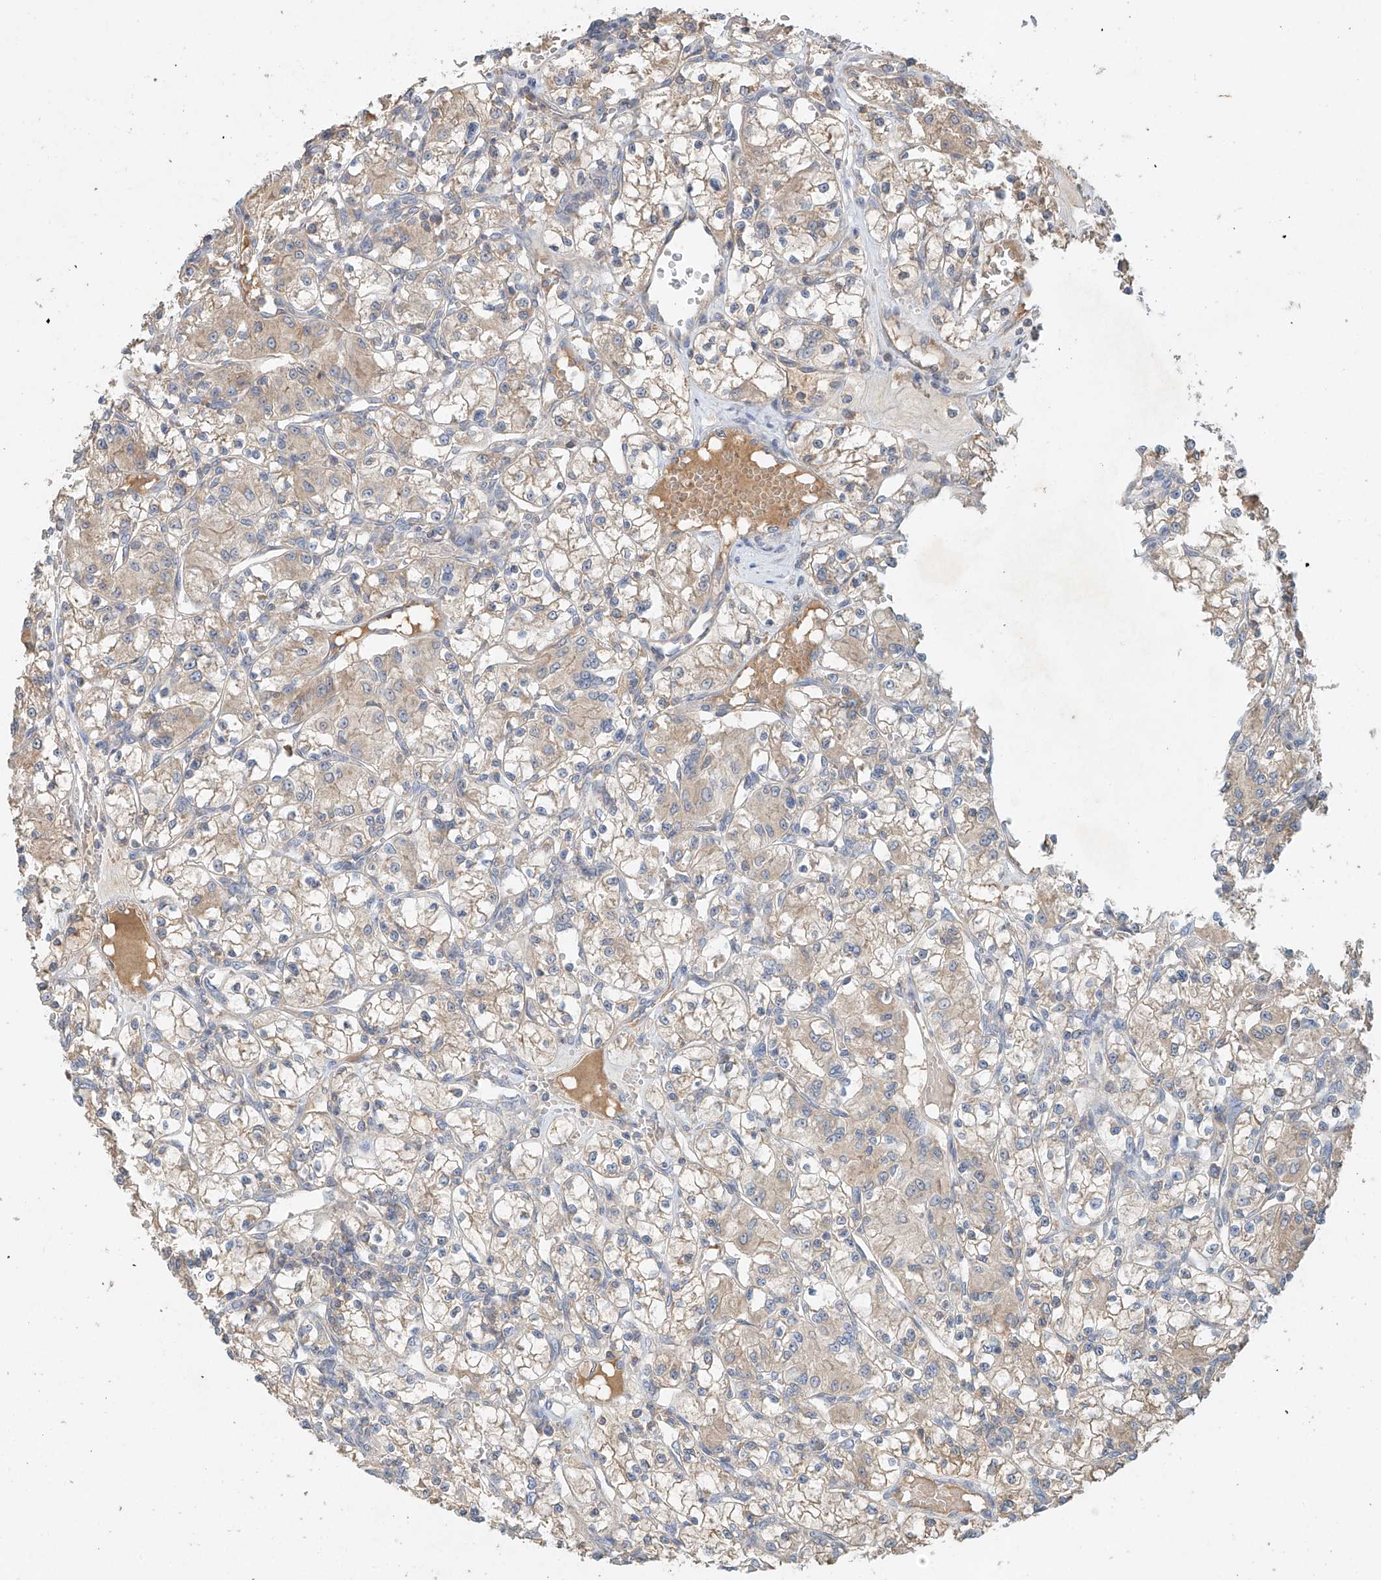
{"staining": {"intensity": "weak", "quantity": "25%-75%", "location": "cytoplasmic/membranous"}, "tissue": "renal cancer", "cell_type": "Tumor cells", "image_type": "cancer", "snomed": [{"axis": "morphology", "description": "Adenocarcinoma, NOS"}, {"axis": "topography", "description": "Kidney"}], "caption": "Tumor cells exhibit weak cytoplasmic/membranous expression in about 25%-75% of cells in renal cancer. The protein of interest is stained brown, and the nuclei are stained in blue (DAB (3,3'-diaminobenzidine) IHC with brightfield microscopy, high magnification).", "gene": "GNB1L", "patient": {"sex": "female", "age": 59}}